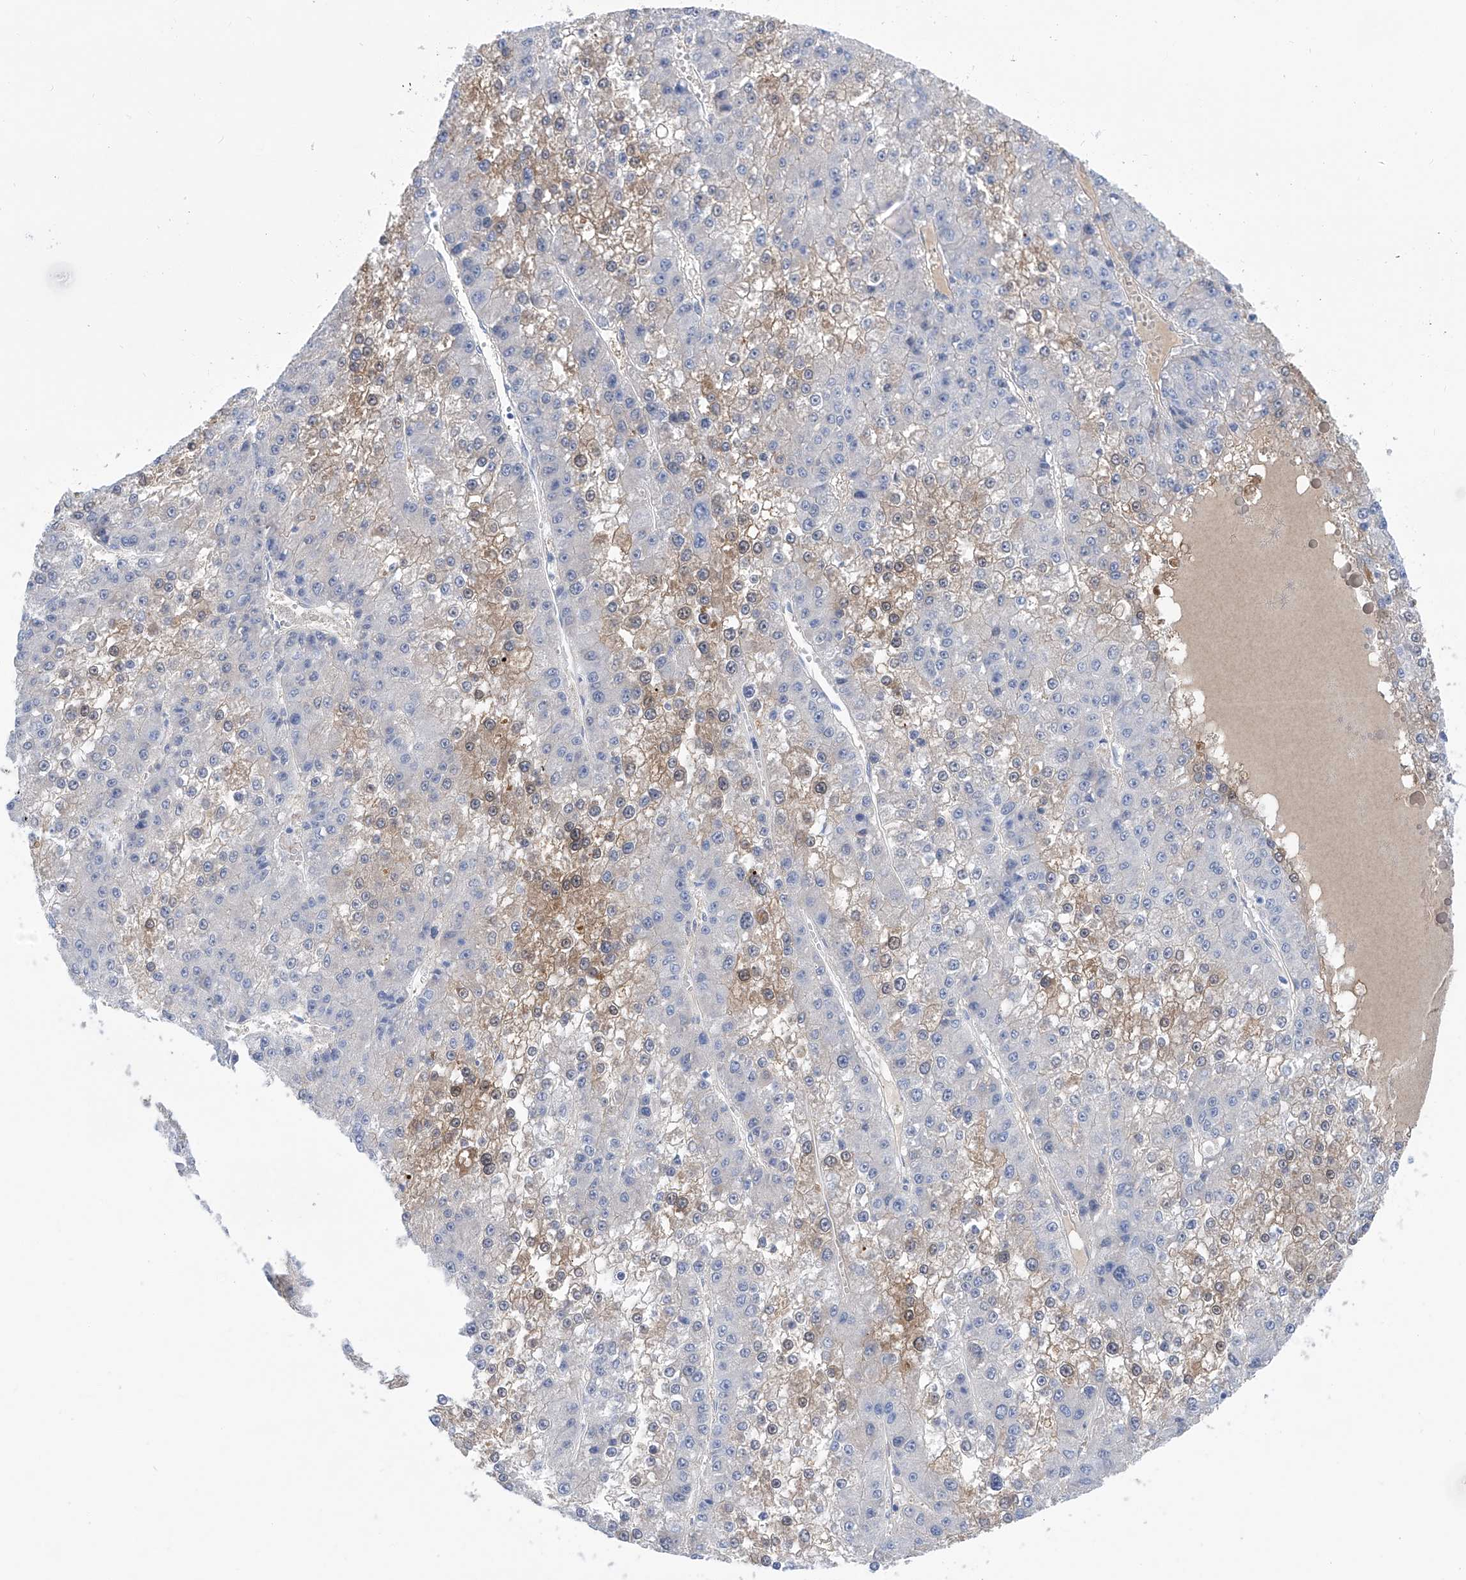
{"staining": {"intensity": "moderate", "quantity": "<25%", "location": "cytoplasmic/membranous,nuclear"}, "tissue": "liver cancer", "cell_type": "Tumor cells", "image_type": "cancer", "snomed": [{"axis": "morphology", "description": "Carcinoma, Hepatocellular, NOS"}, {"axis": "topography", "description": "Liver"}], "caption": "This image reveals IHC staining of liver cancer (hepatocellular carcinoma), with low moderate cytoplasmic/membranous and nuclear expression in approximately <25% of tumor cells.", "gene": "PGM3", "patient": {"sex": "female", "age": 73}}